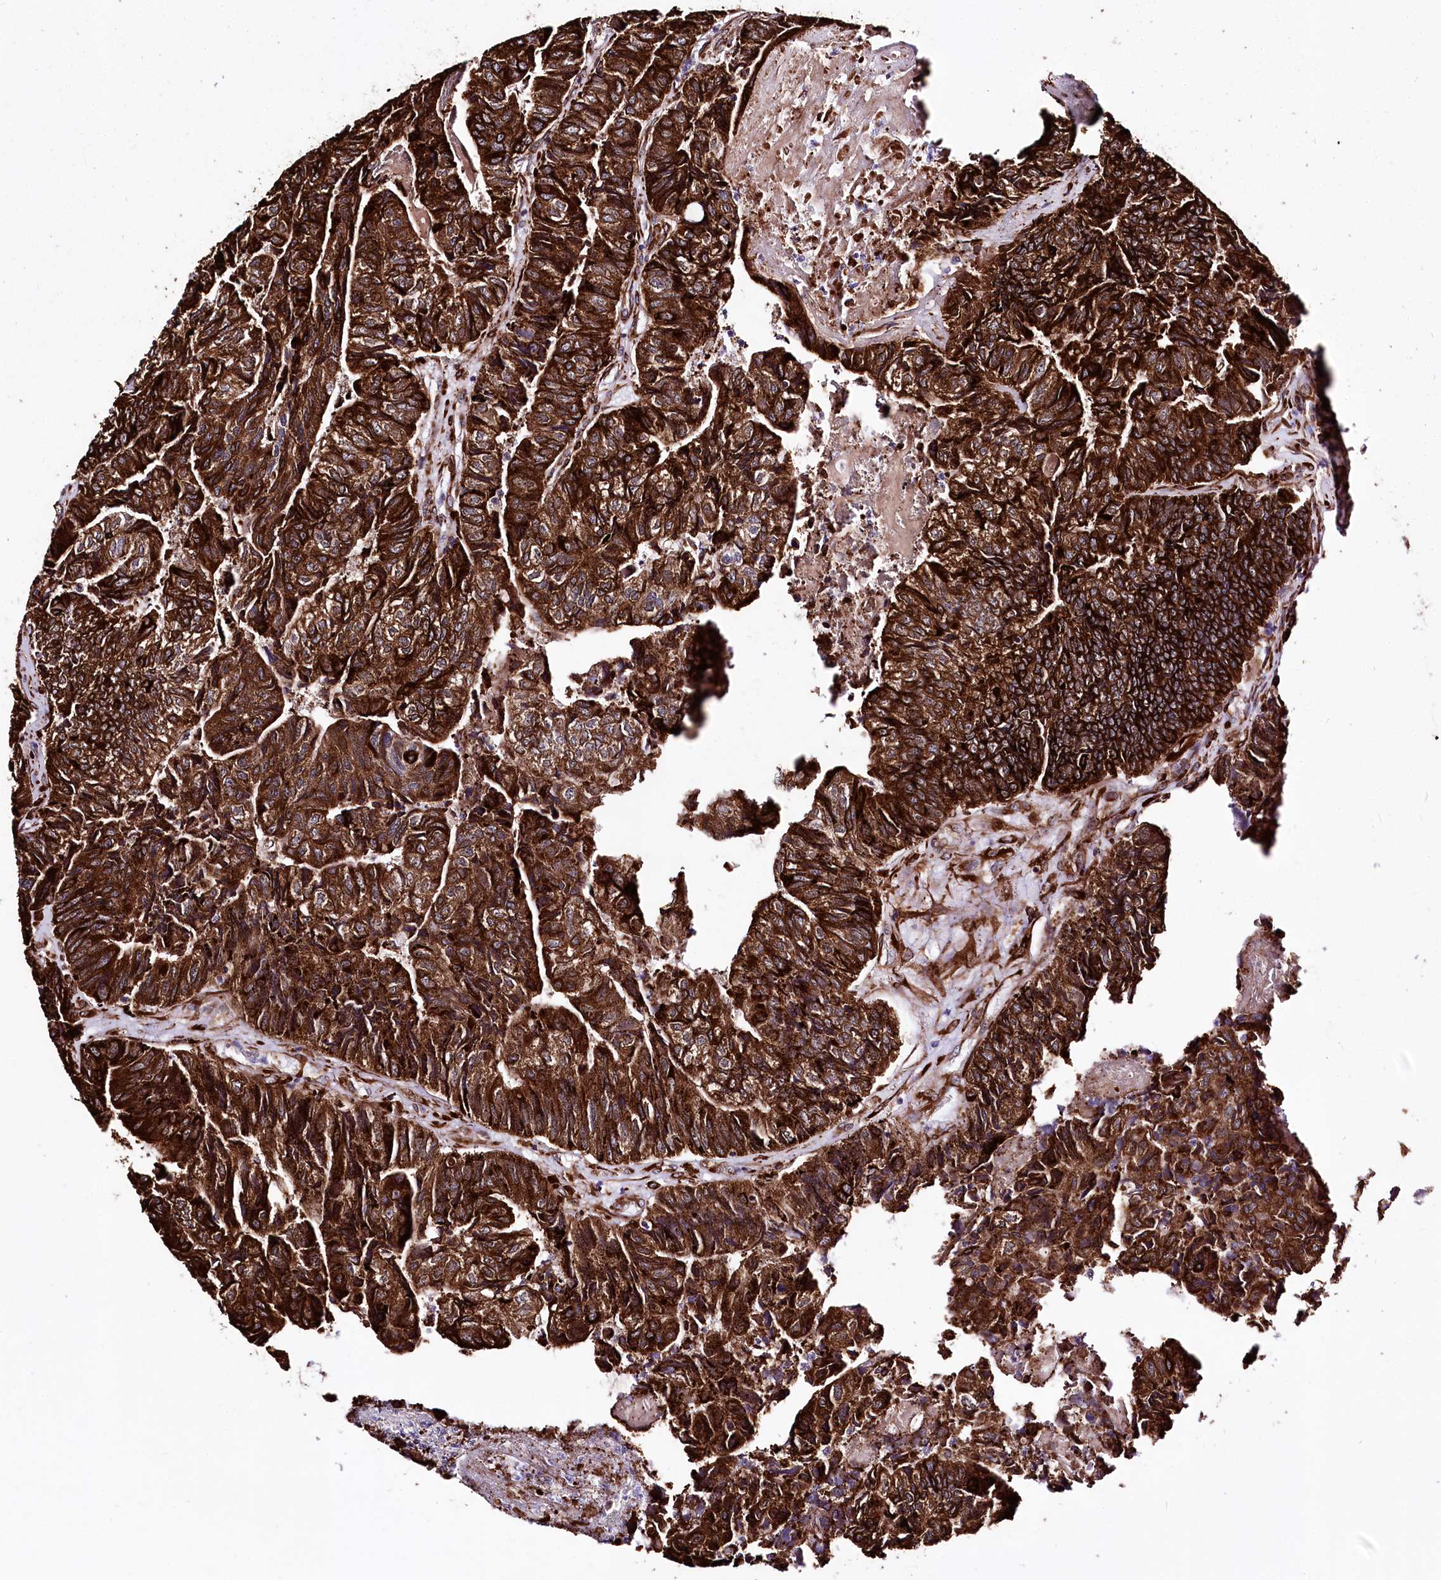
{"staining": {"intensity": "strong", "quantity": ">75%", "location": "cytoplasmic/membranous"}, "tissue": "colorectal cancer", "cell_type": "Tumor cells", "image_type": "cancer", "snomed": [{"axis": "morphology", "description": "Adenocarcinoma, NOS"}, {"axis": "topography", "description": "Colon"}], "caption": "Immunohistochemical staining of human adenocarcinoma (colorectal) demonstrates strong cytoplasmic/membranous protein staining in approximately >75% of tumor cells. (Stains: DAB in brown, nuclei in blue, Microscopy: brightfield microscopy at high magnification).", "gene": "WWC1", "patient": {"sex": "female", "age": 67}}